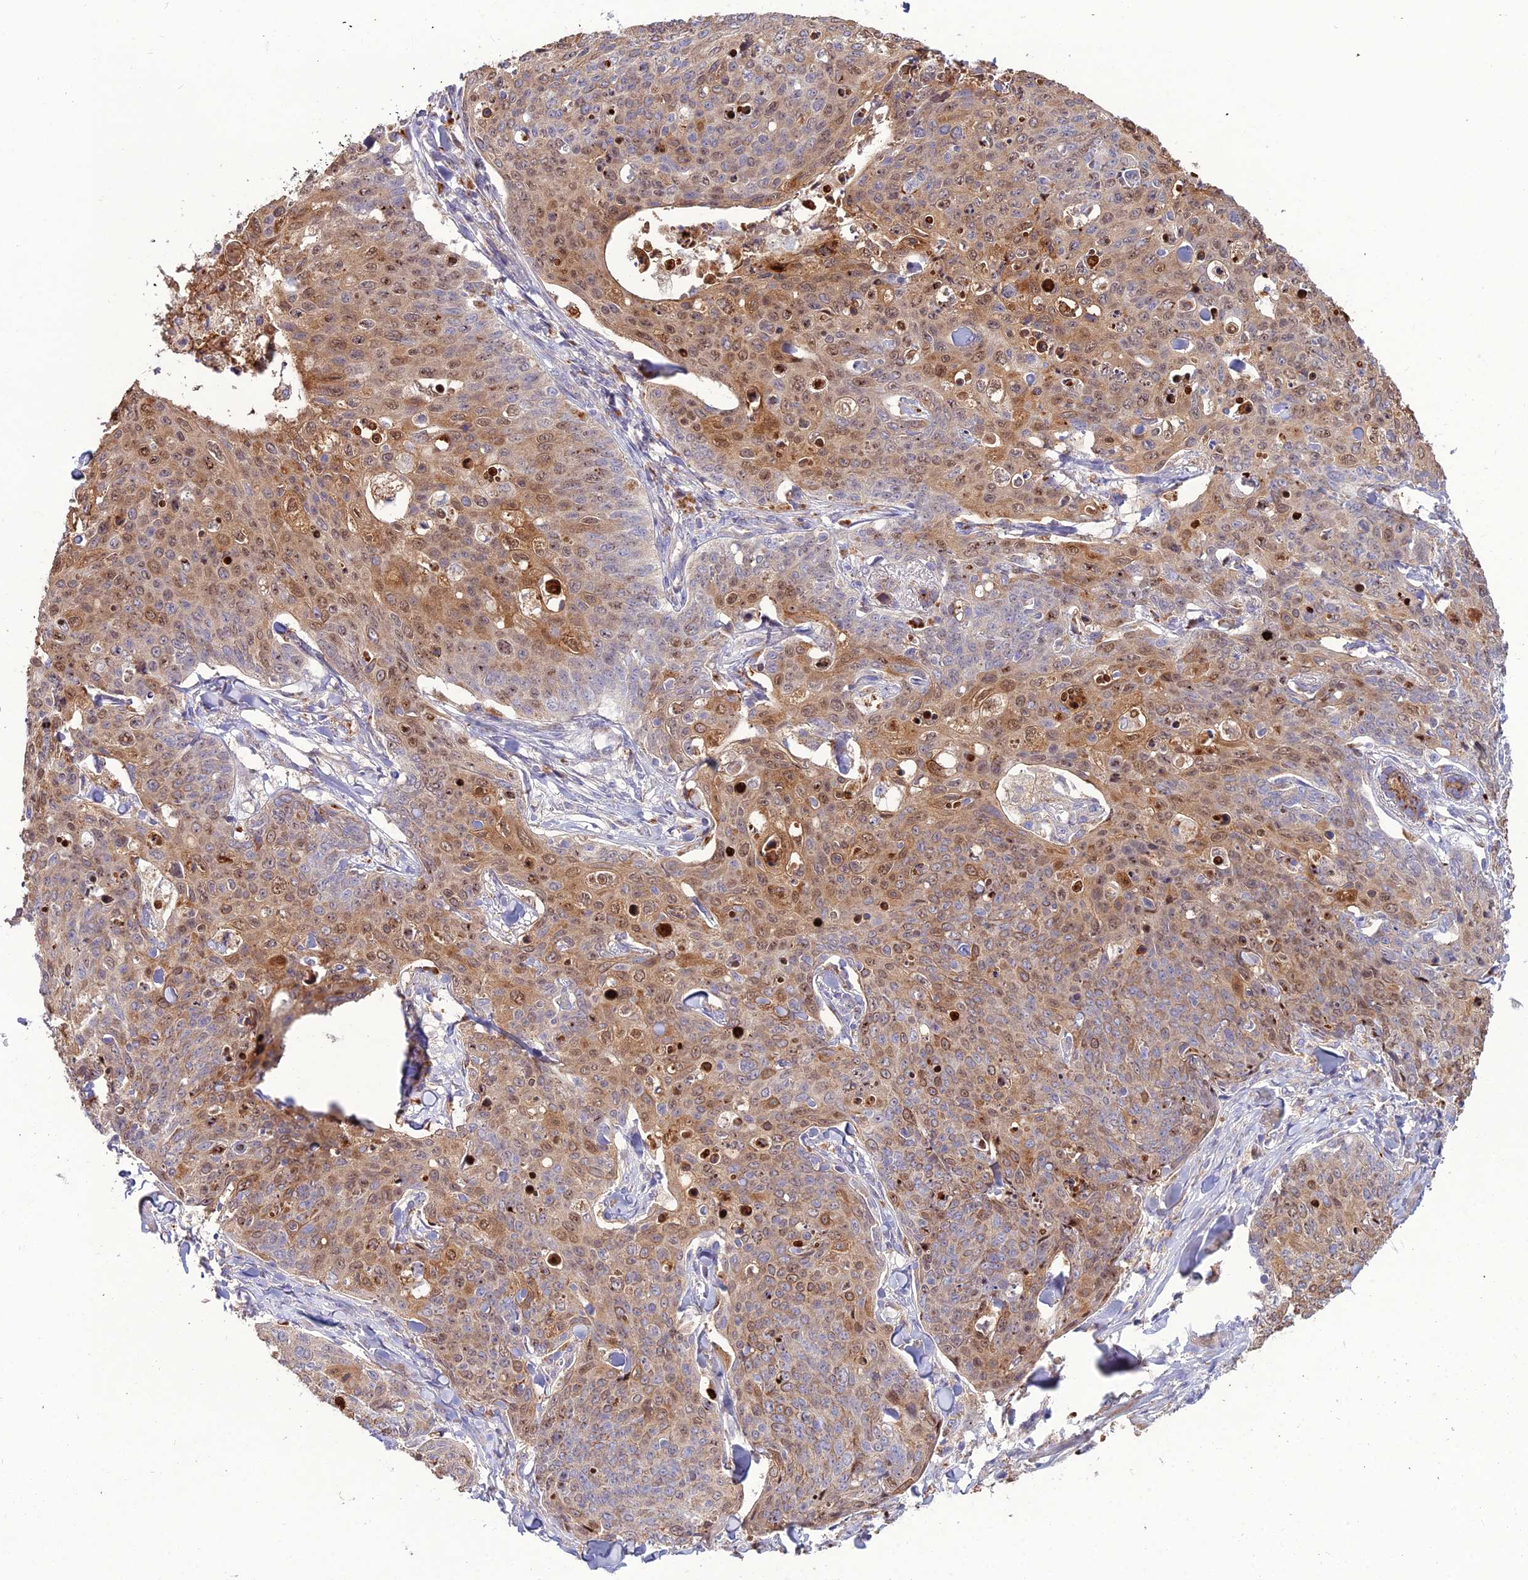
{"staining": {"intensity": "moderate", "quantity": ">75%", "location": "cytoplasmic/membranous,nuclear"}, "tissue": "skin cancer", "cell_type": "Tumor cells", "image_type": "cancer", "snomed": [{"axis": "morphology", "description": "Squamous cell carcinoma, NOS"}, {"axis": "topography", "description": "Skin"}, {"axis": "topography", "description": "Vulva"}], "caption": "Skin cancer (squamous cell carcinoma) stained for a protein (brown) reveals moderate cytoplasmic/membranous and nuclear positive staining in about >75% of tumor cells.", "gene": "EID2", "patient": {"sex": "female", "age": 85}}